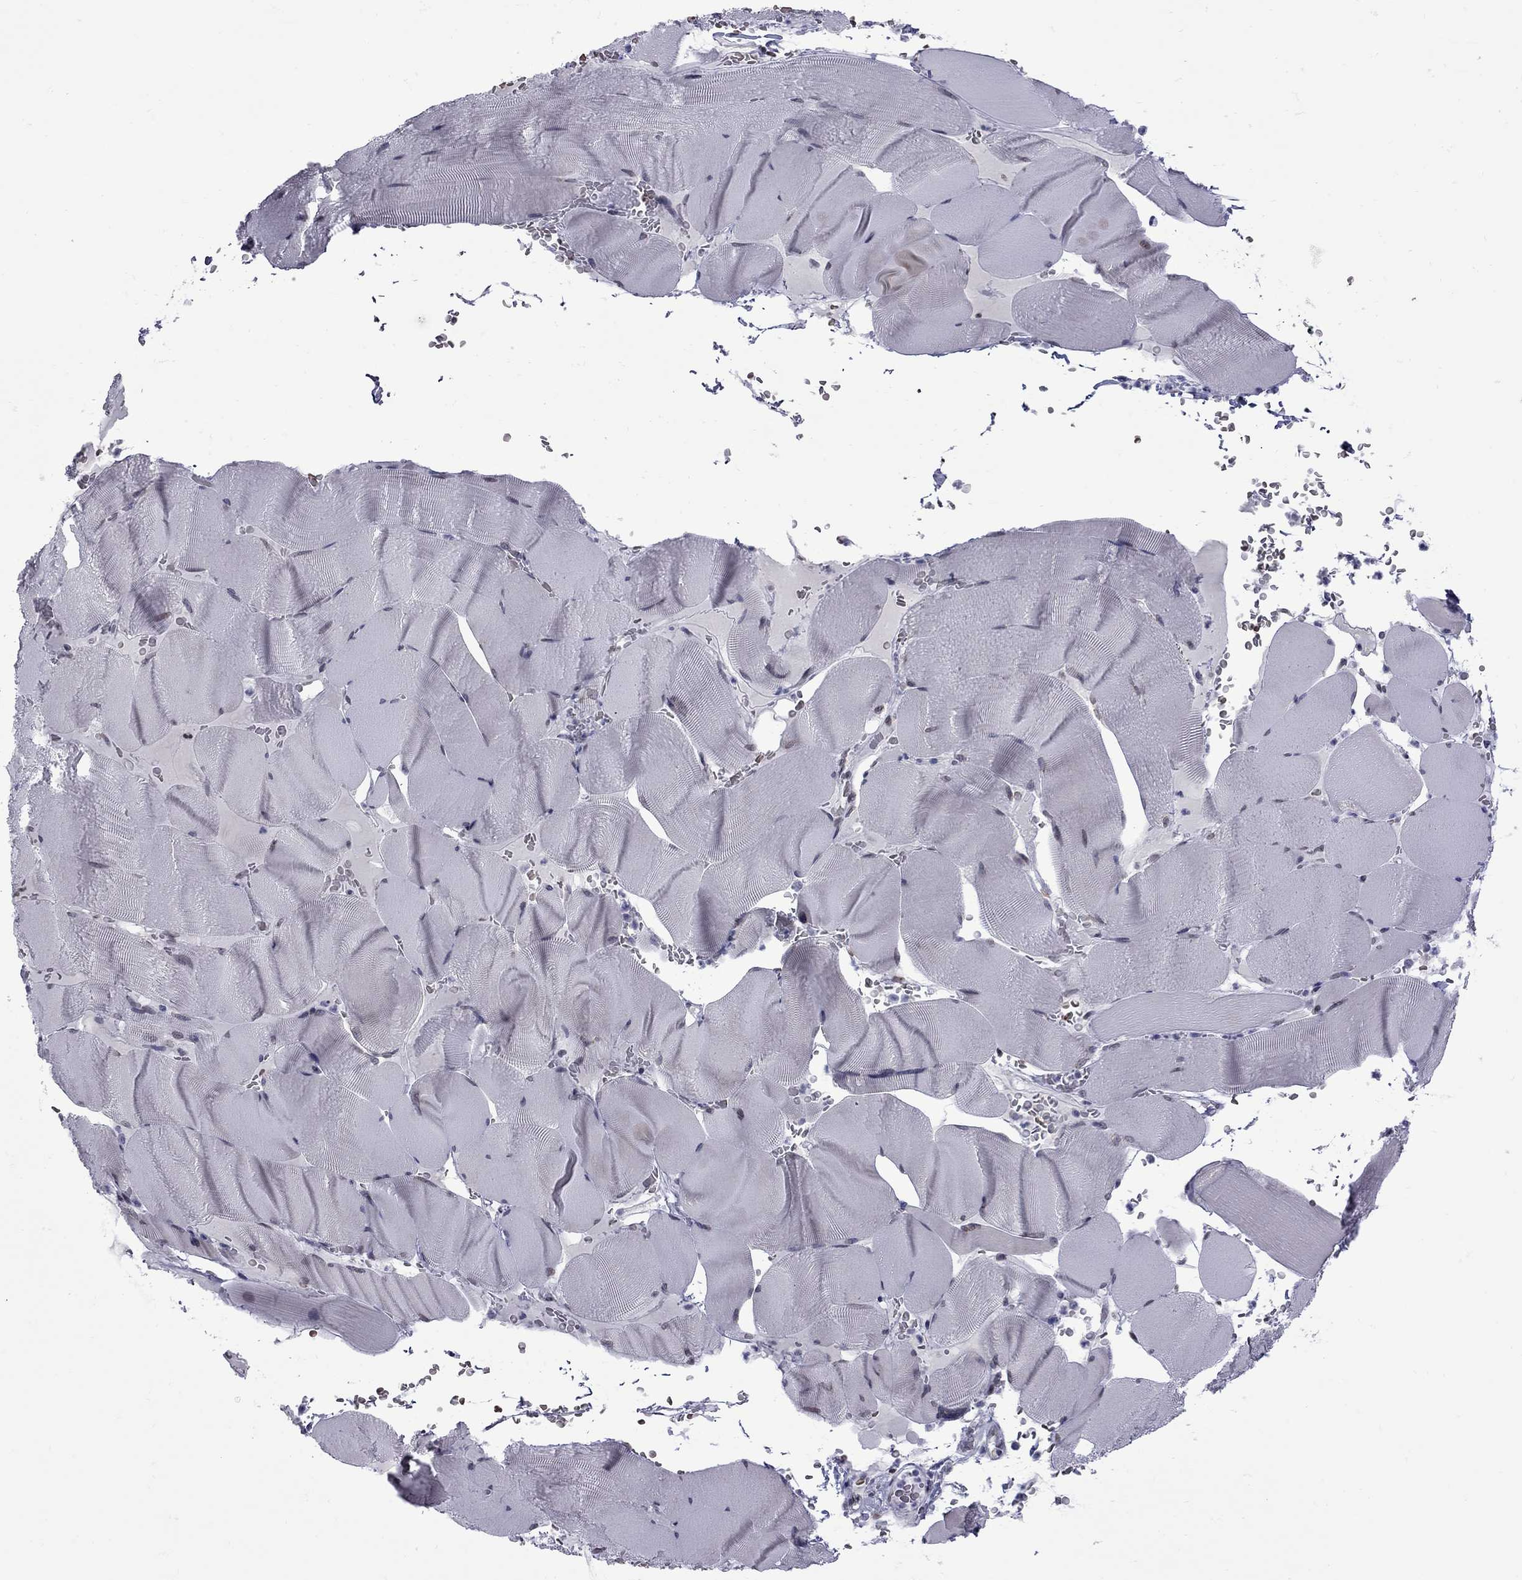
{"staining": {"intensity": "weak", "quantity": "<25%", "location": "nuclear"}, "tissue": "skeletal muscle", "cell_type": "Myocytes", "image_type": "normal", "snomed": [{"axis": "morphology", "description": "Normal tissue, NOS"}, {"axis": "topography", "description": "Skeletal muscle"}], "caption": "DAB immunohistochemical staining of benign skeletal muscle shows no significant positivity in myocytes.", "gene": "CLTCL1", "patient": {"sex": "male", "age": 56}}